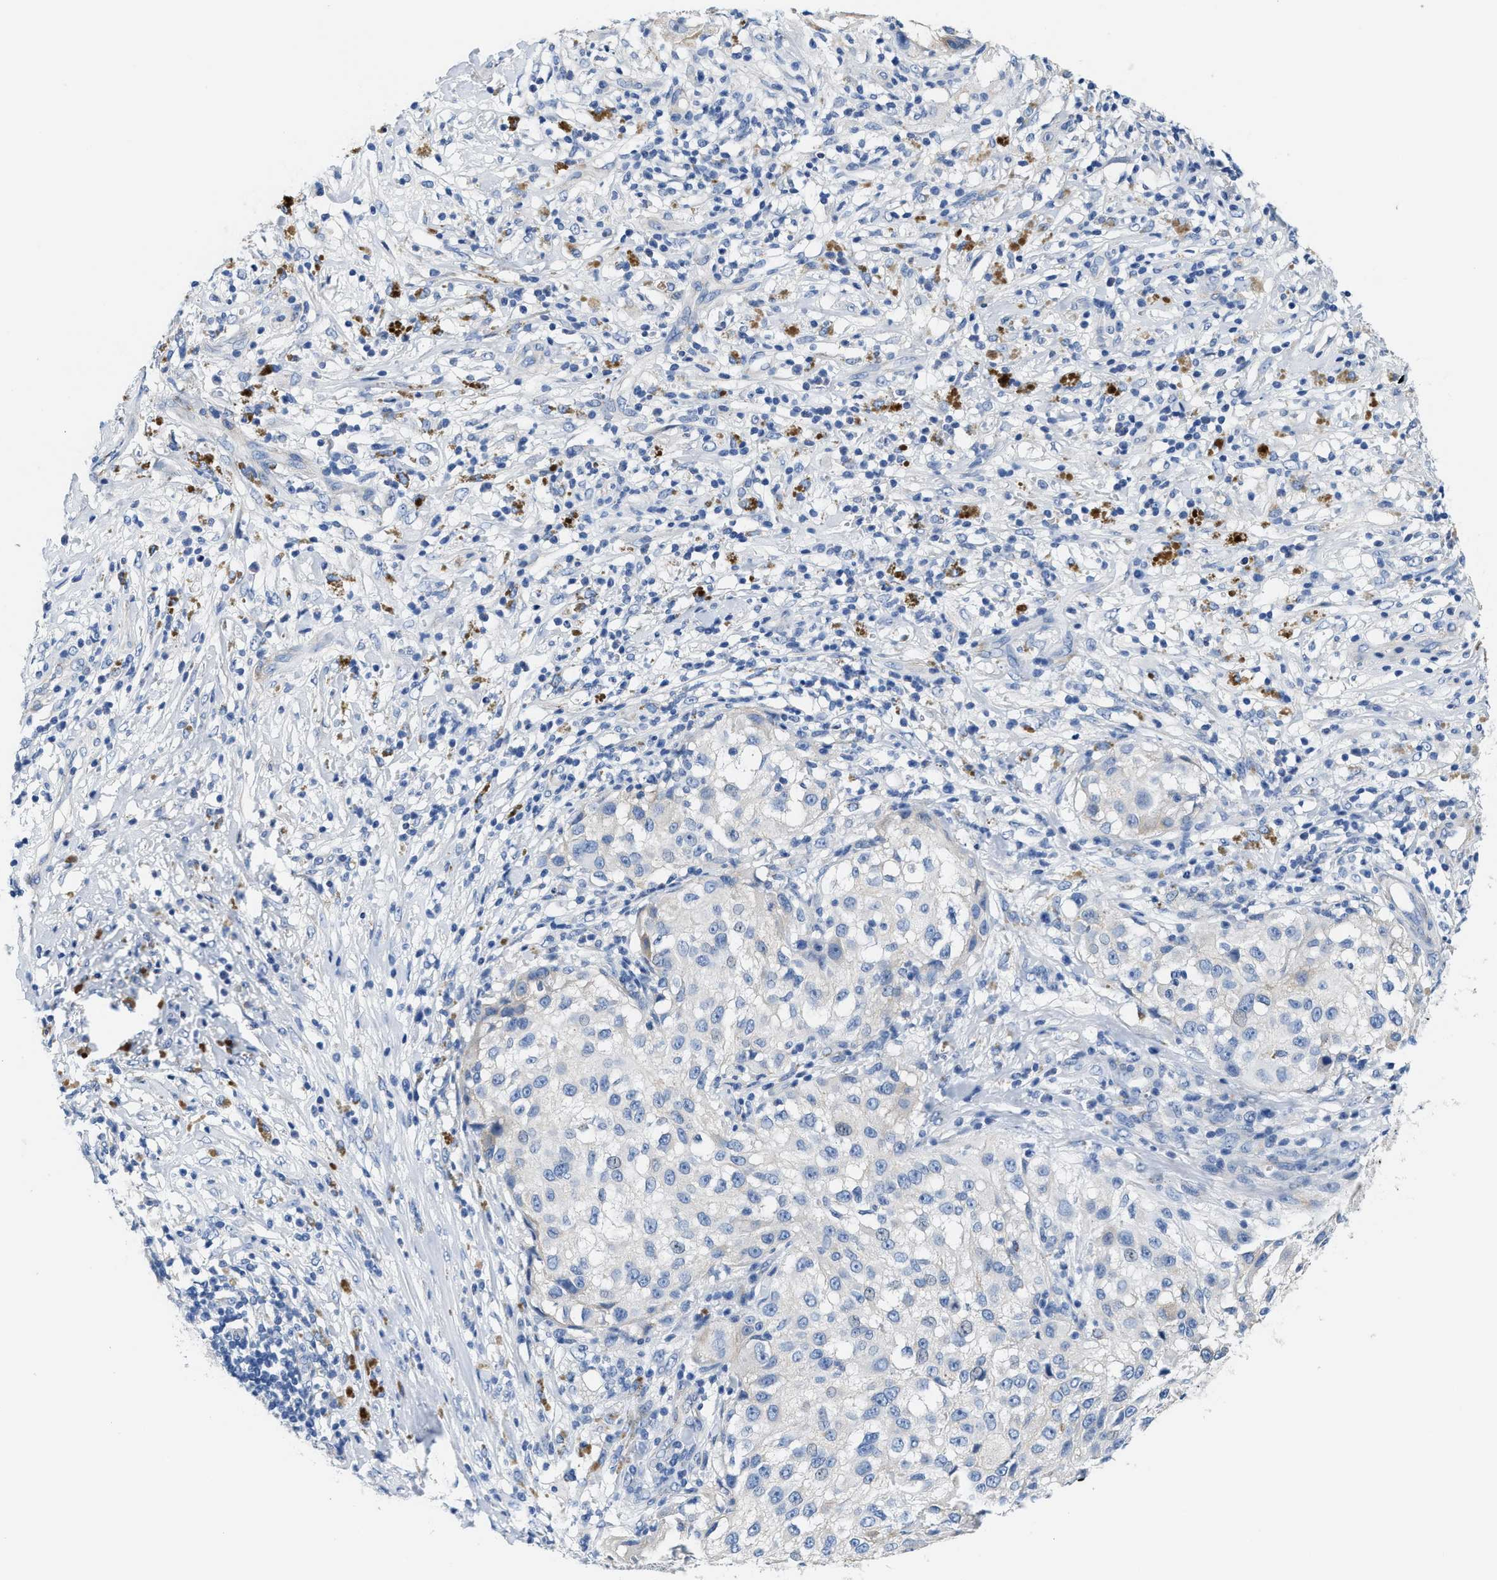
{"staining": {"intensity": "negative", "quantity": "none", "location": "none"}, "tissue": "melanoma", "cell_type": "Tumor cells", "image_type": "cancer", "snomed": [{"axis": "morphology", "description": "Necrosis, NOS"}, {"axis": "morphology", "description": "Malignant melanoma, NOS"}, {"axis": "topography", "description": "Skin"}], "caption": "A photomicrograph of human melanoma is negative for staining in tumor cells.", "gene": "DSCAM", "patient": {"sex": "female", "age": 87}}